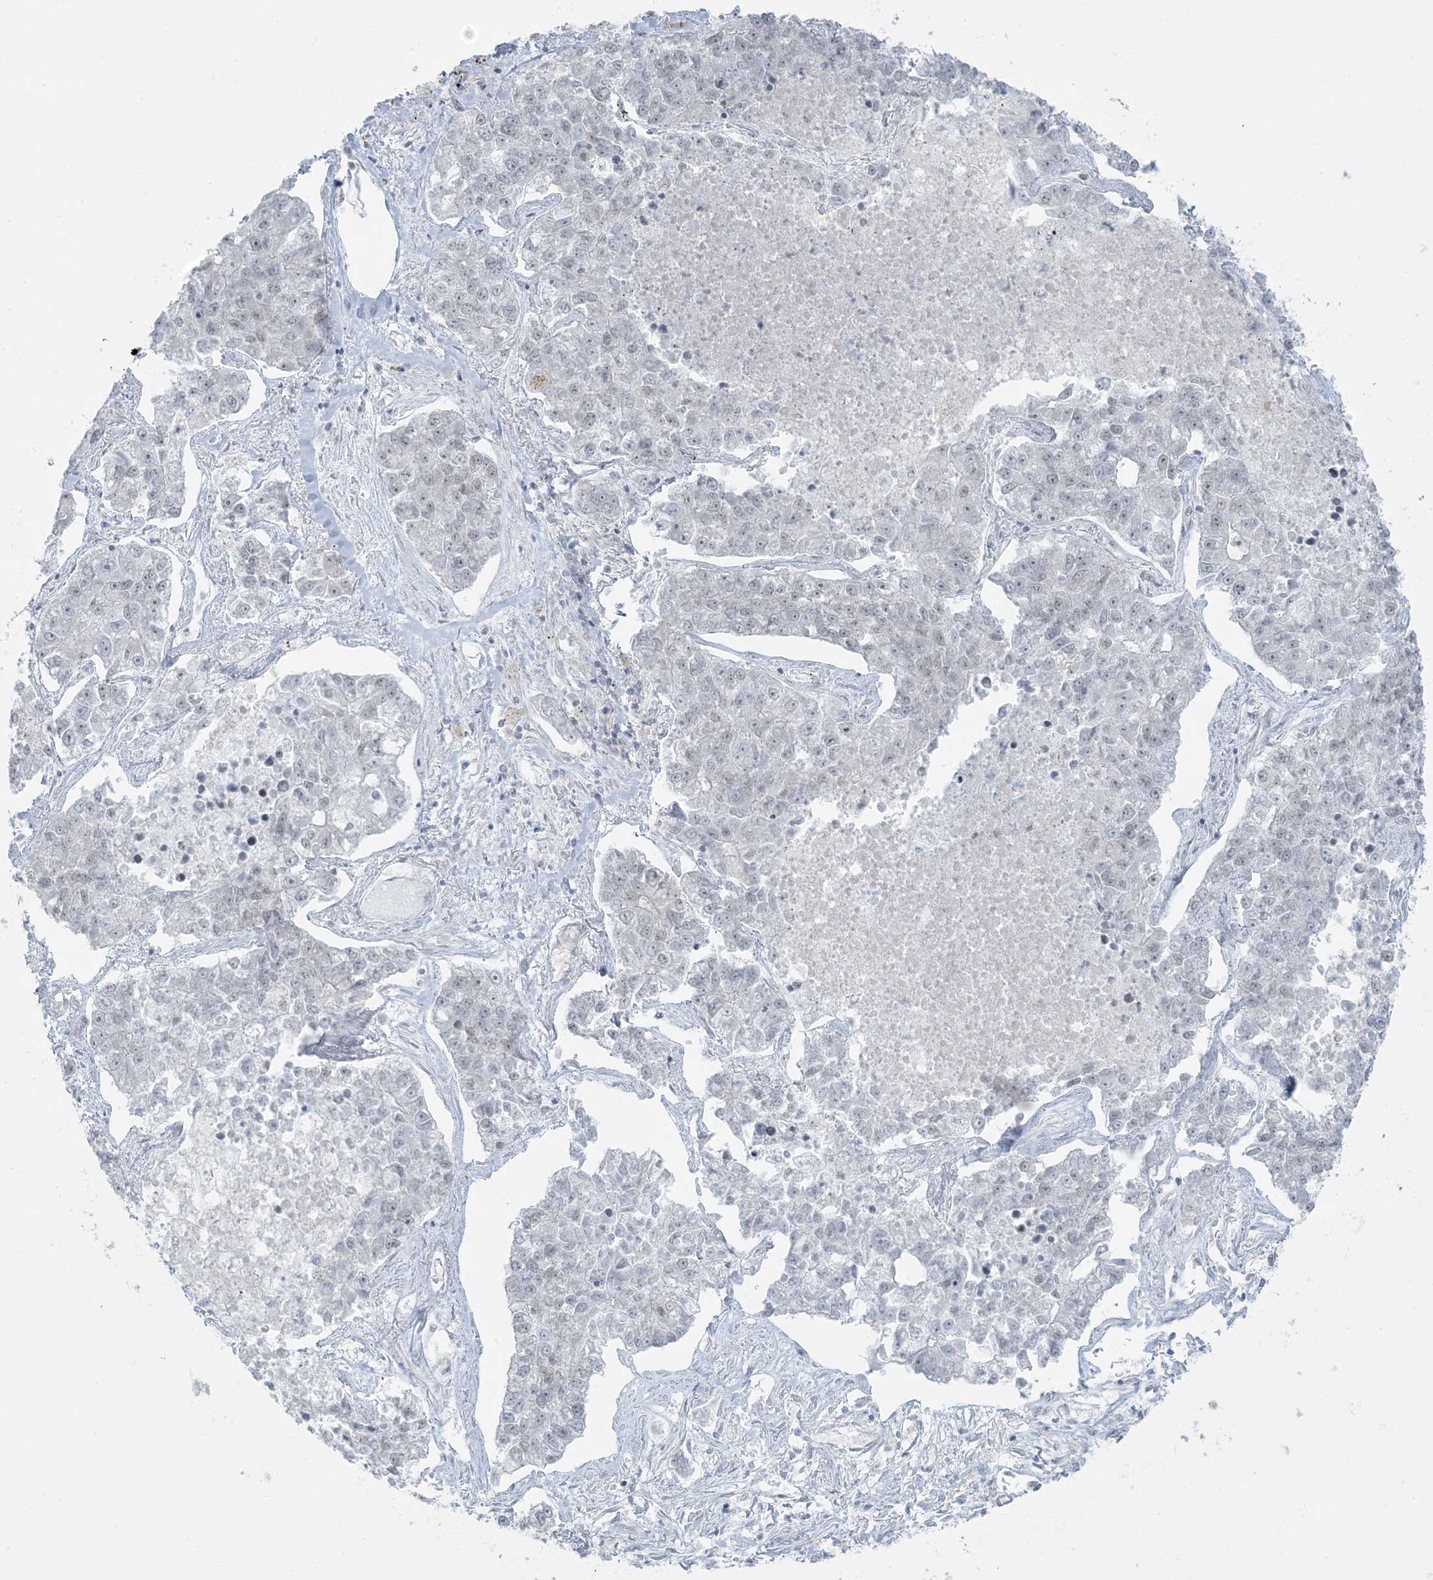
{"staining": {"intensity": "negative", "quantity": "none", "location": "none"}, "tissue": "lung cancer", "cell_type": "Tumor cells", "image_type": "cancer", "snomed": [{"axis": "morphology", "description": "Adenocarcinoma, NOS"}, {"axis": "topography", "description": "Lung"}], "caption": "Immunohistochemical staining of lung cancer (adenocarcinoma) shows no significant staining in tumor cells.", "gene": "ZNF787", "patient": {"sex": "male", "age": 49}}